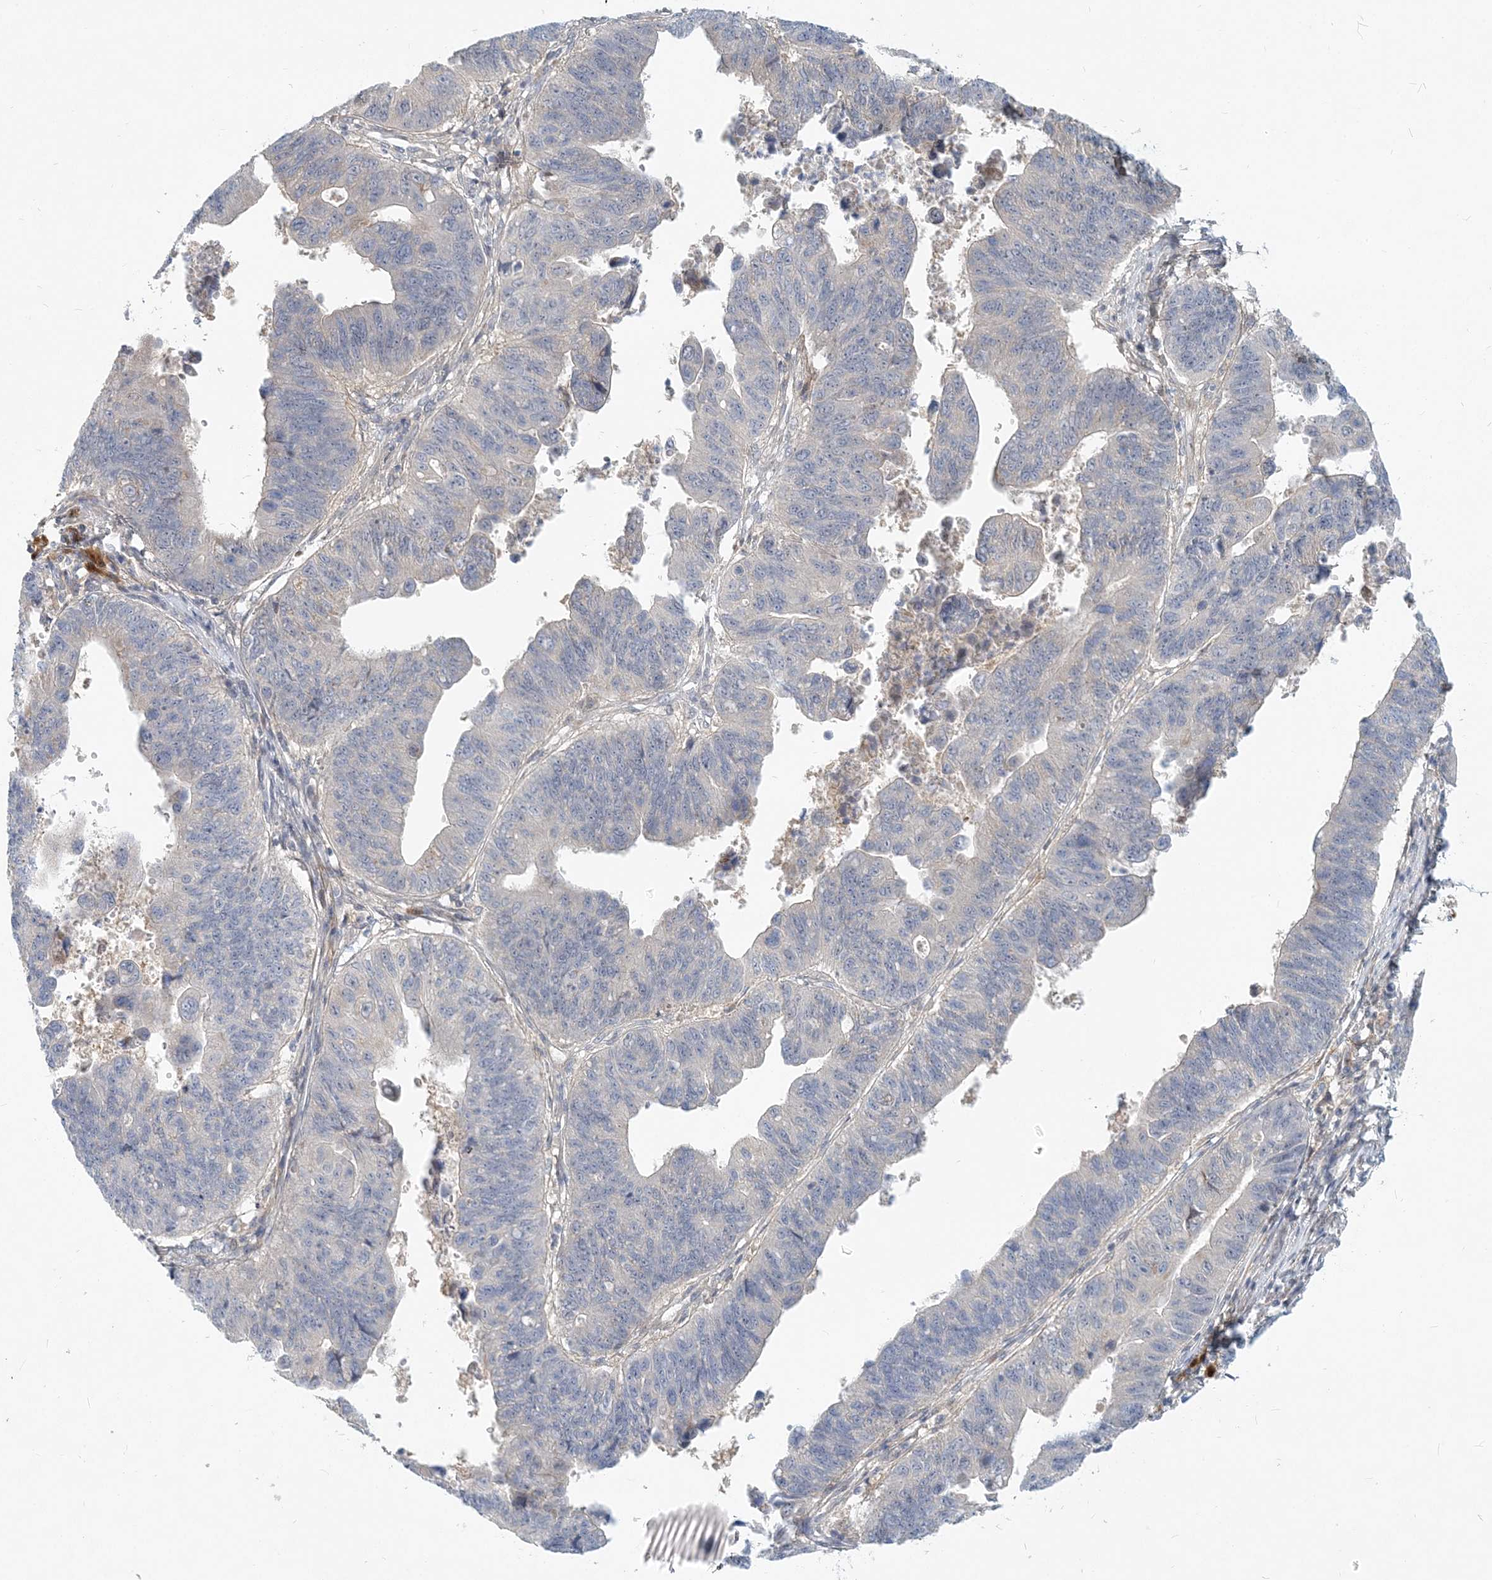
{"staining": {"intensity": "negative", "quantity": "none", "location": "none"}, "tissue": "stomach cancer", "cell_type": "Tumor cells", "image_type": "cancer", "snomed": [{"axis": "morphology", "description": "Adenocarcinoma, NOS"}, {"axis": "topography", "description": "Stomach"}], "caption": "Human adenocarcinoma (stomach) stained for a protein using immunohistochemistry displays no expression in tumor cells.", "gene": "GMPPA", "patient": {"sex": "male", "age": 59}}